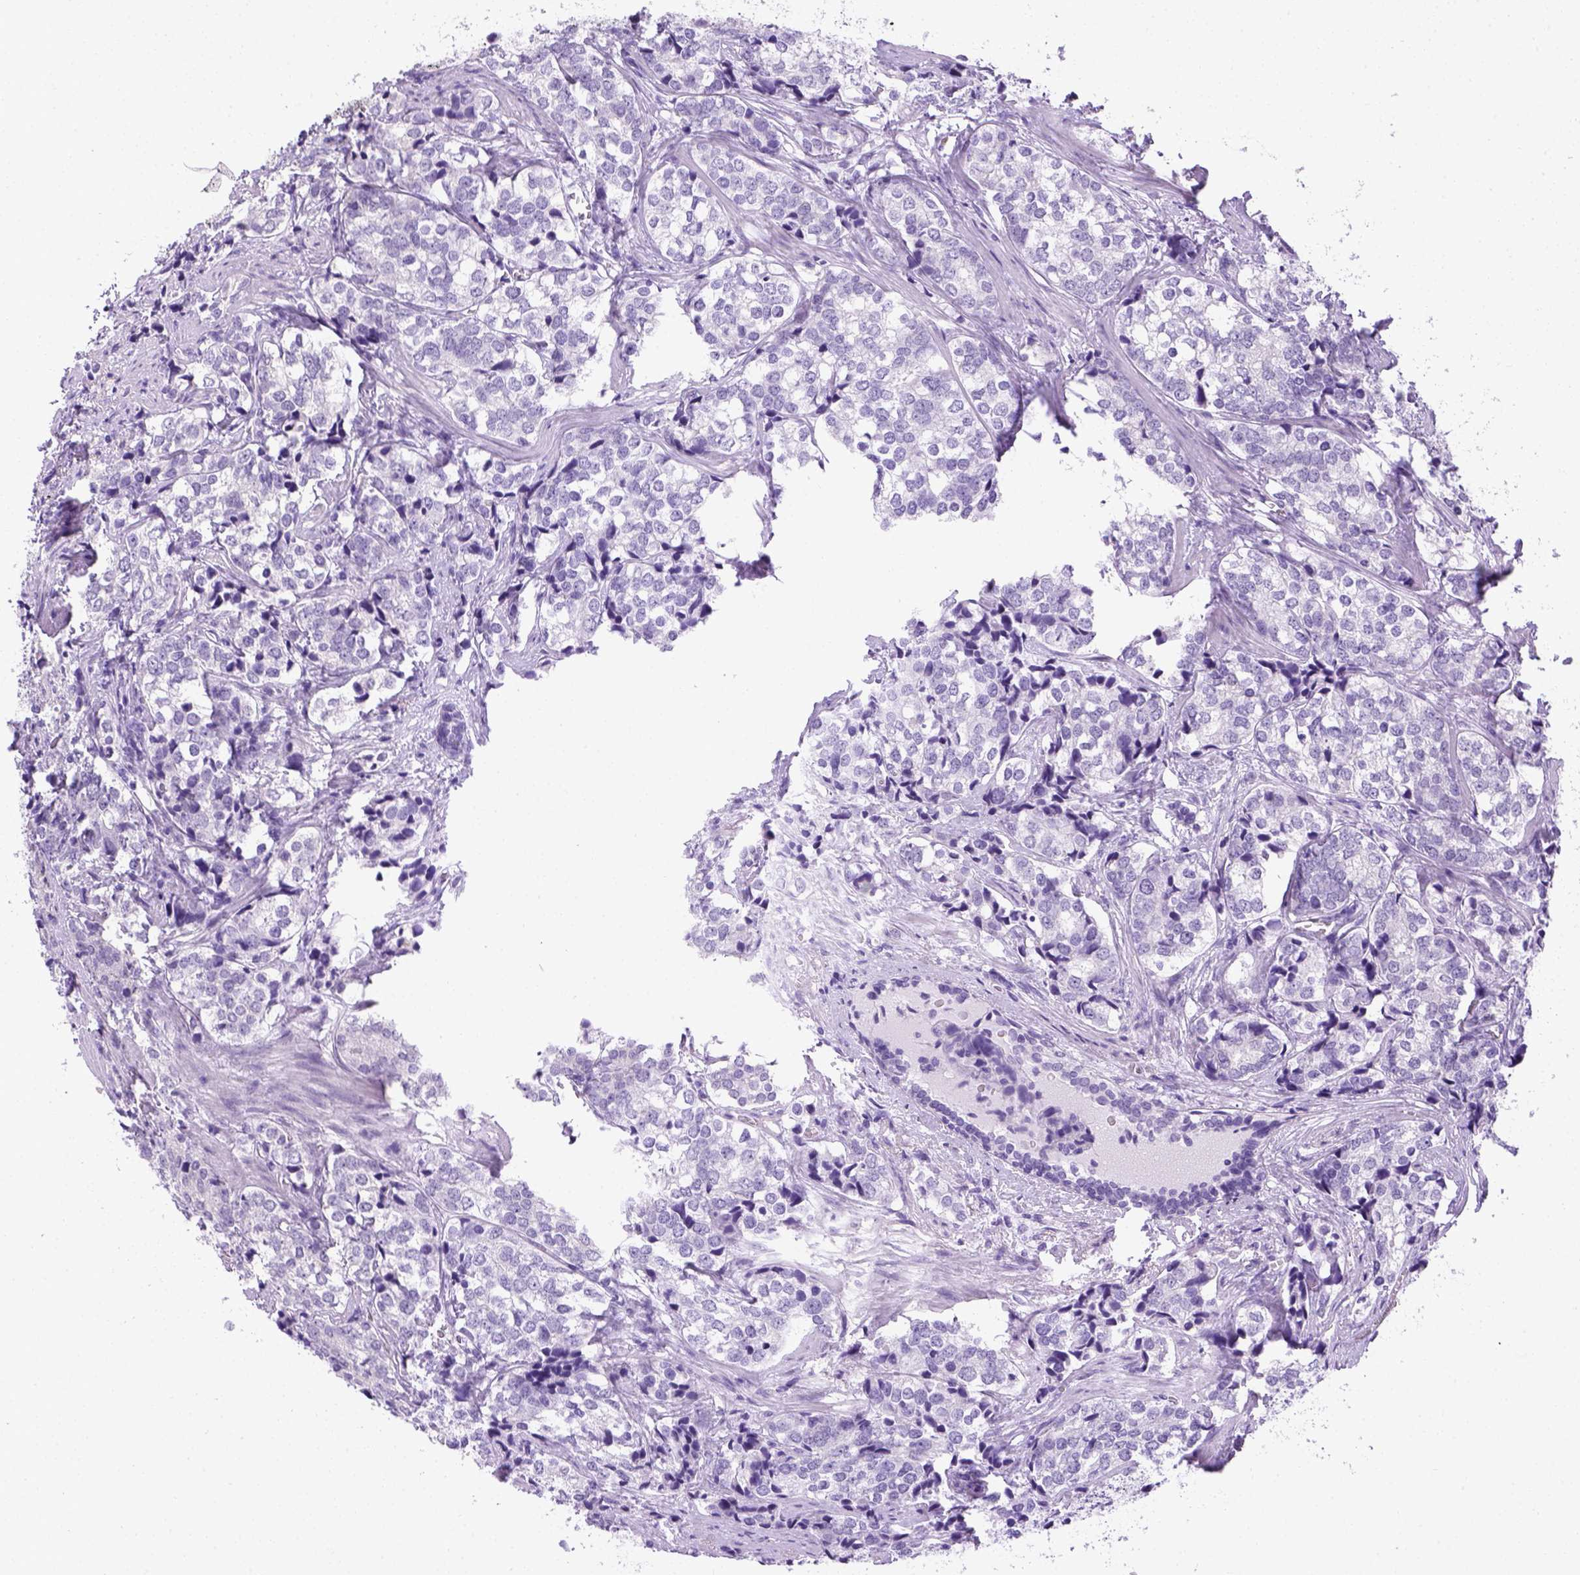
{"staining": {"intensity": "negative", "quantity": "none", "location": "none"}, "tissue": "prostate cancer", "cell_type": "Tumor cells", "image_type": "cancer", "snomed": [{"axis": "morphology", "description": "Adenocarcinoma, NOS"}, {"axis": "topography", "description": "Prostate and seminal vesicle, NOS"}], "caption": "Tumor cells show no significant protein expression in prostate cancer (adenocarcinoma).", "gene": "TMEM38A", "patient": {"sex": "male", "age": 63}}